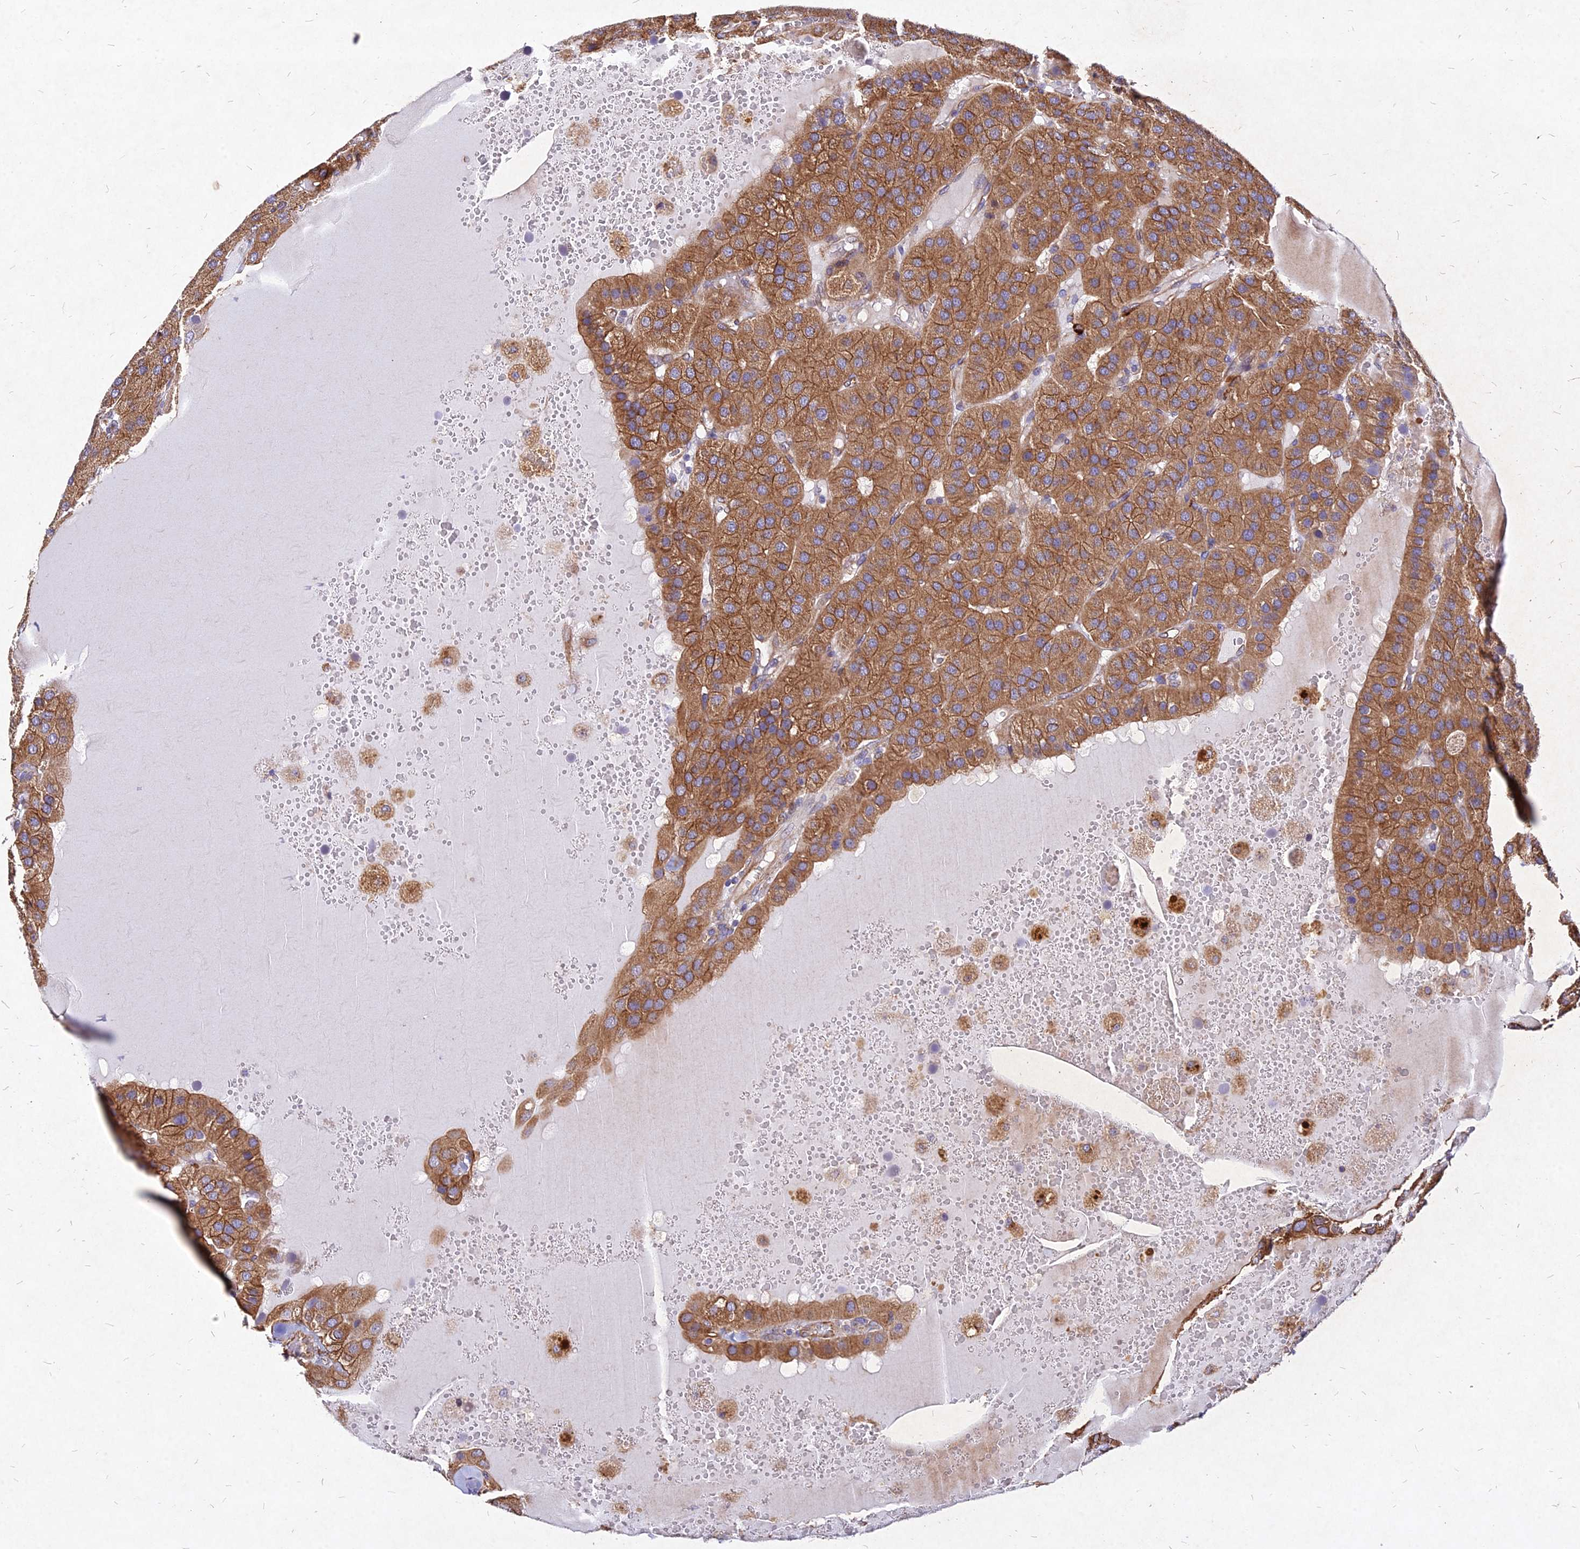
{"staining": {"intensity": "moderate", "quantity": ">75%", "location": "cytoplasmic/membranous"}, "tissue": "parathyroid gland", "cell_type": "Glandular cells", "image_type": "normal", "snomed": [{"axis": "morphology", "description": "Normal tissue, NOS"}, {"axis": "morphology", "description": "Adenoma, NOS"}, {"axis": "topography", "description": "Parathyroid gland"}], "caption": "Parathyroid gland stained for a protein (brown) reveals moderate cytoplasmic/membranous positive positivity in about >75% of glandular cells.", "gene": "SKA1", "patient": {"sex": "female", "age": 86}}